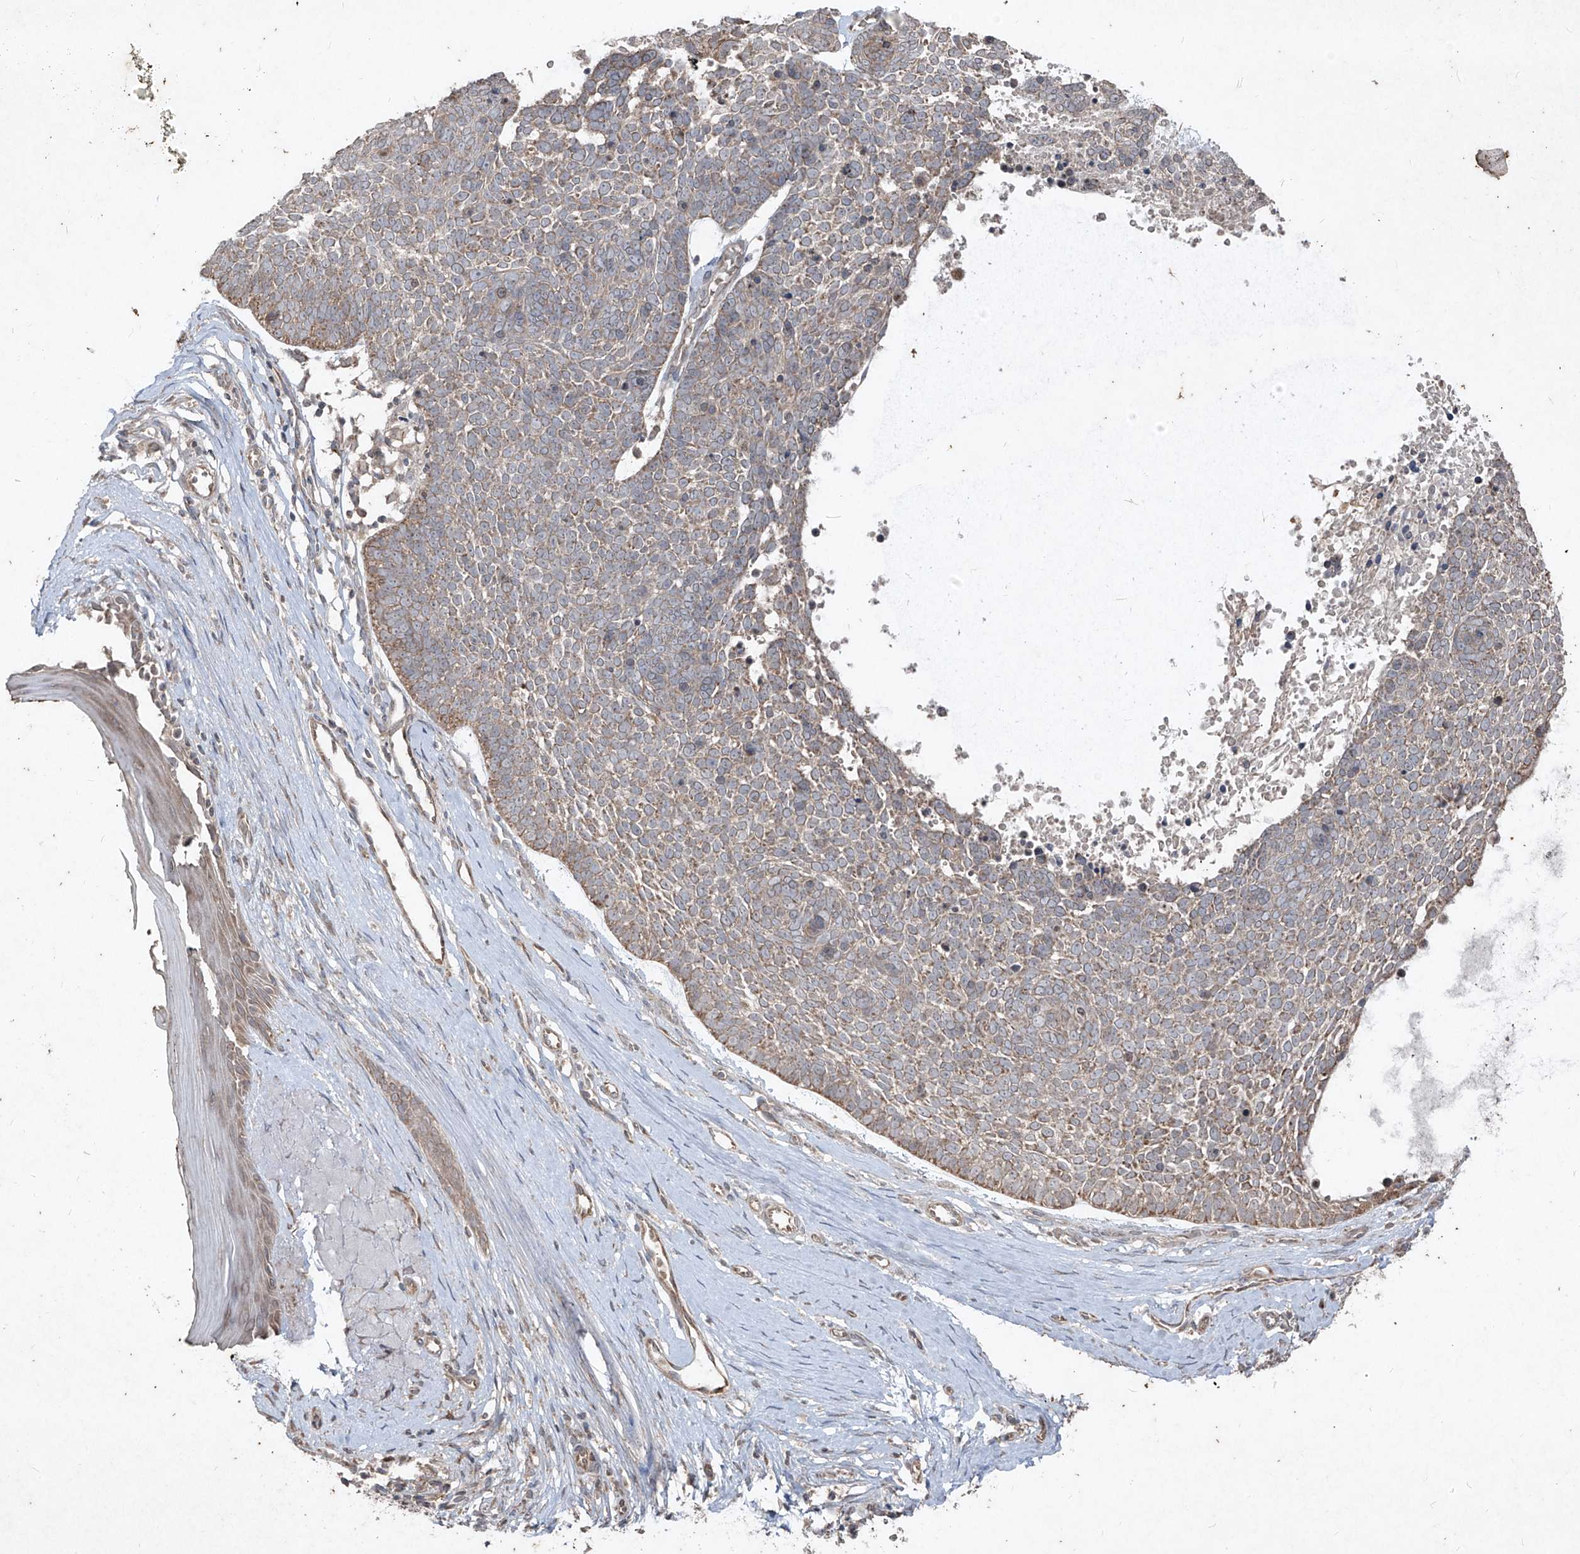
{"staining": {"intensity": "moderate", "quantity": "25%-75%", "location": "cytoplasmic/membranous"}, "tissue": "skin cancer", "cell_type": "Tumor cells", "image_type": "cancer", "snomed": [{"axis": "morphology", "description": "Basal cell carcinoma"}, {"axis": "topography", "description": "Skin"}], "caption": "Immunohistochemistry staining of skin cancer, which exhibits medium levels of moderate cytoplasmic/membranous positivity in approximately 25%-75% of tumor cells indicating moderate cytoplasmic/membranous protein expression. The staining was performed using DAB (3,3'-diaminobenzidine) (brown) for protein detection and nuclei were counterstained in hematoxylin (blue).", "gene": "ABCD3", "patient": {"sex": "female", "age": 81}}